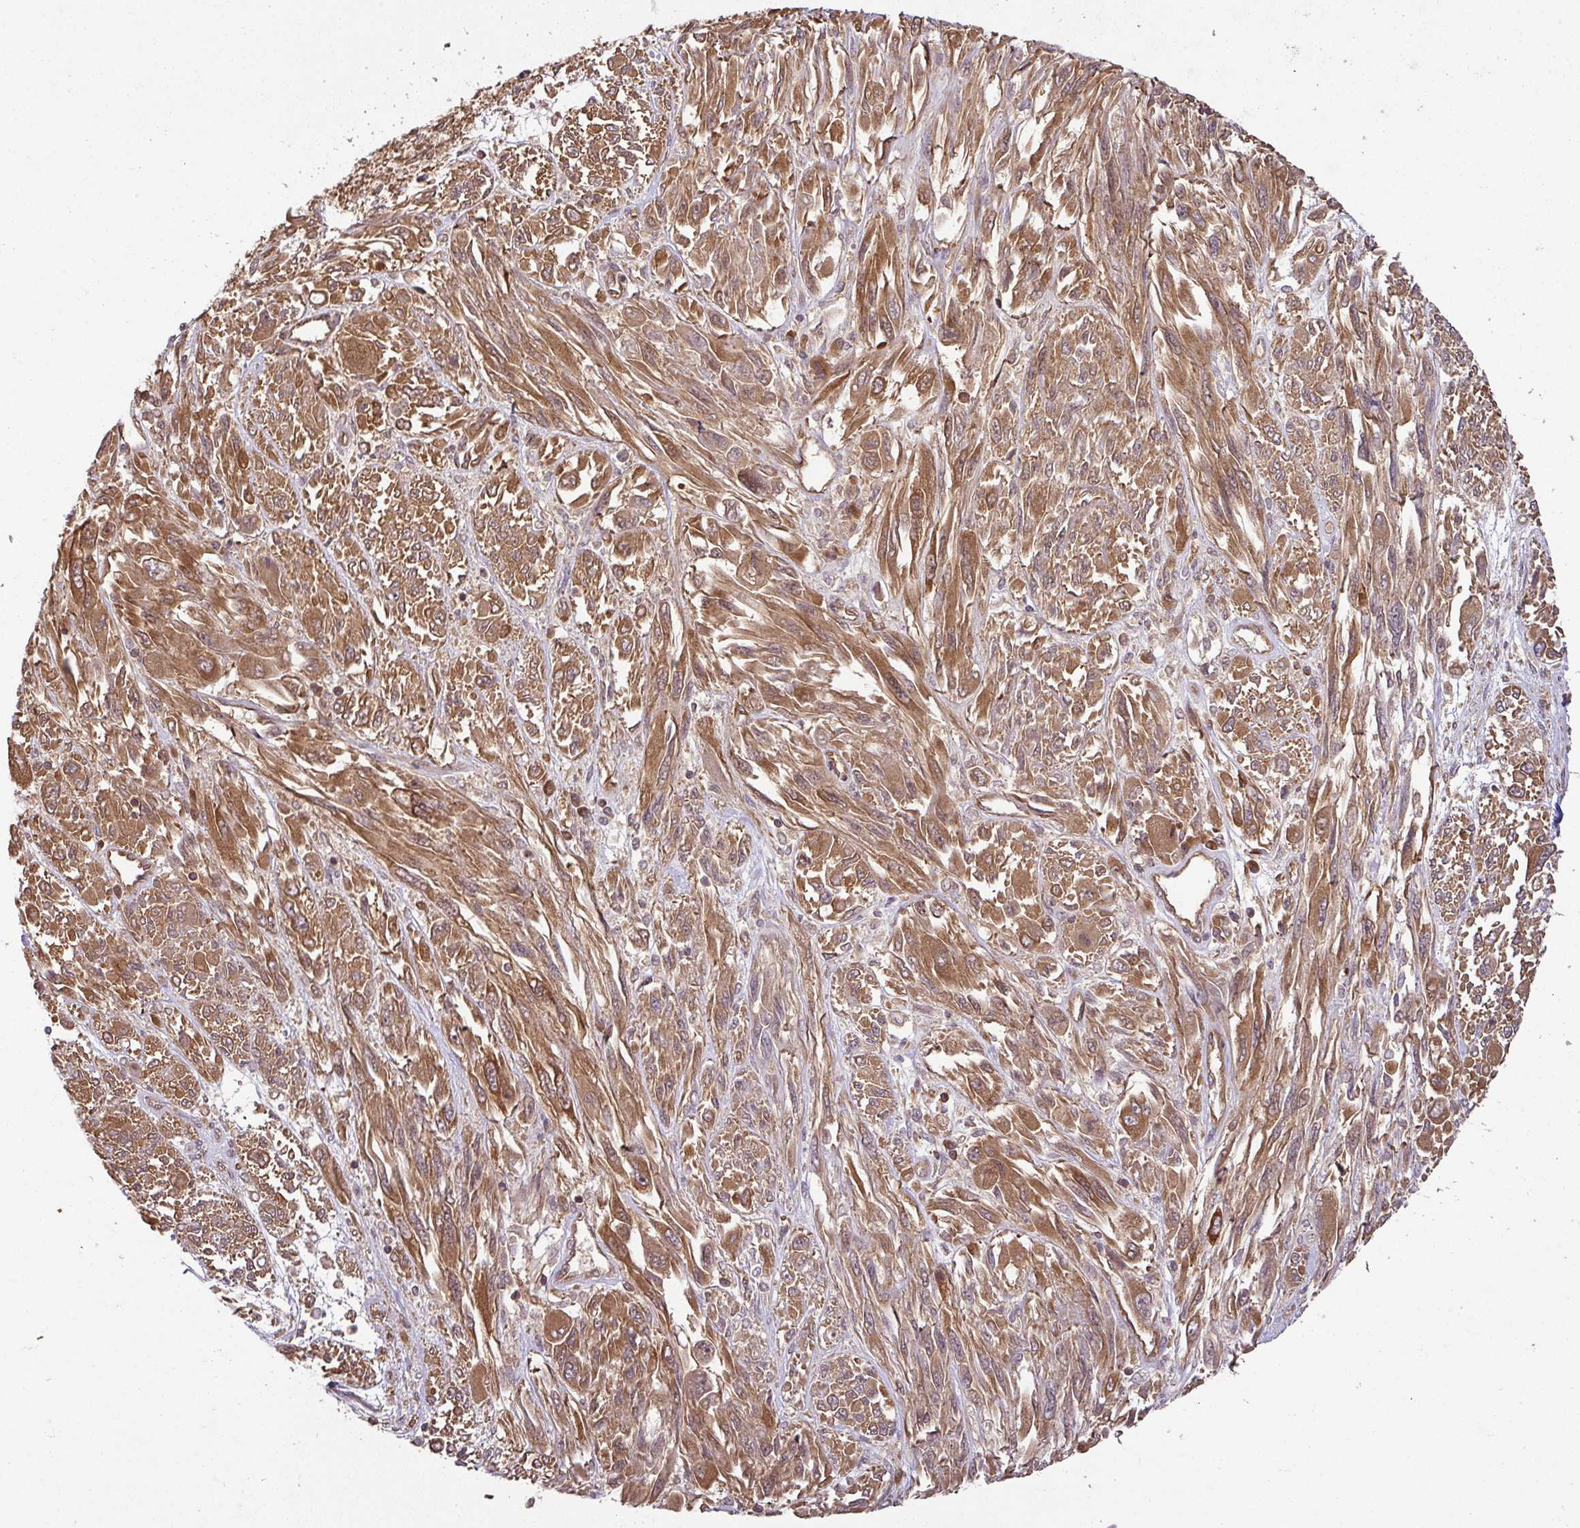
{"staining": {"intensity": "moderate", "quantity": ">75%", "location": "cytoplasmic/membranous"}, "tissue": "melanoma", "cell_type": "Tumor cells", "image_type": "cancer", "snomed": [{"axis": "morphology", "description": "Malignant melanoma, NOS"}, {"axis": "topography", "description": "Skin"}], "caption": "Immunohistochemical staining of malignant melanoma demonstrates medium levels of moderate cytoplasmic/membranous staining in approximately >75% of tumor cells.", "gene": "GSPT1", "patient": {"sex": "female", "age": 91}}